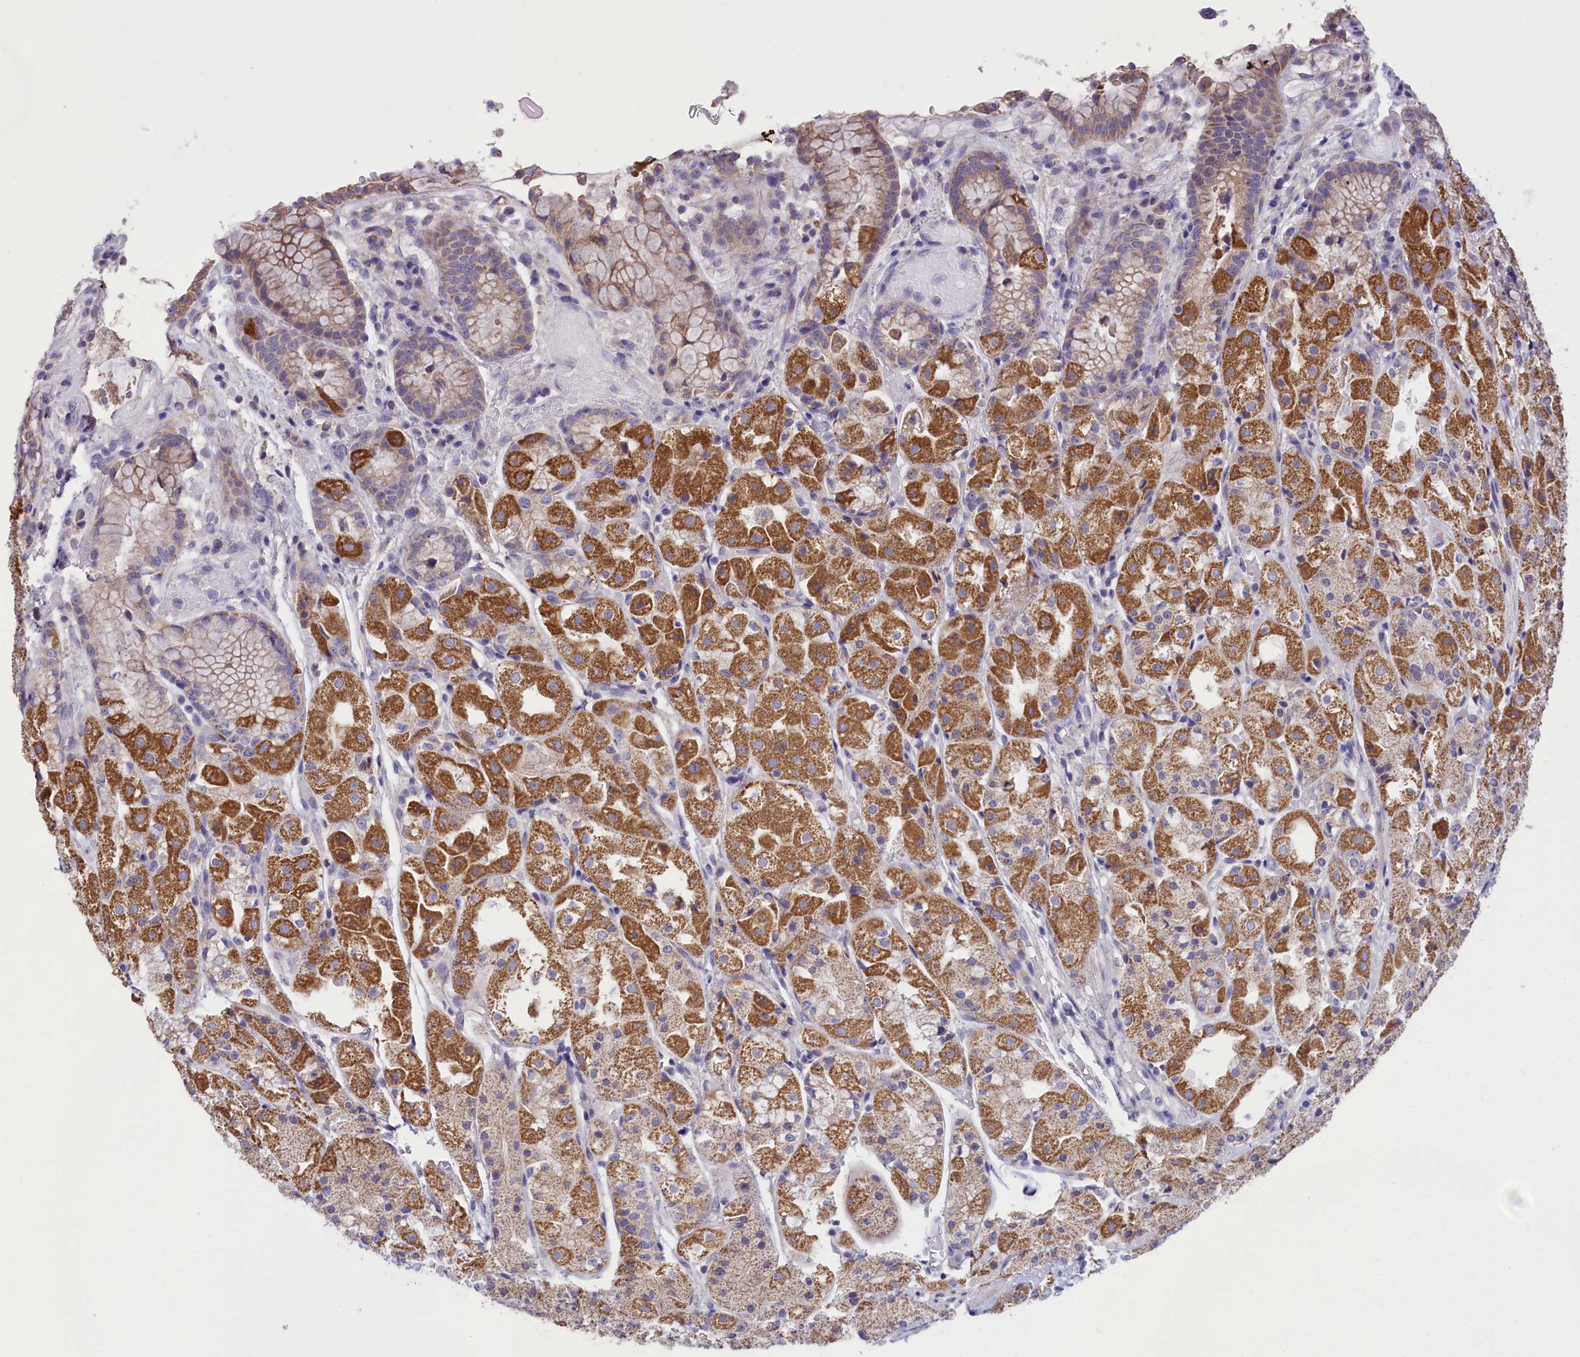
{"staining": {"intensity": "moderate", "quantity": "25%-75%", "location": "cytoplasmic/membranous"}, "tissue": "stomach", "cell_type": "Glandular cells", "image_type": "normal", "snomed": [{"axis": "morphology", "description": "Normal tissue, NOS"}, {"axis": "topography", "description": "Stomach, upper"}], "caption": "Protein positivity by IHC reveals moderate cytoplasmic/membranous expression in about 25%-75% of glandular cells in normal stomach.", "gene": "CYP2U1", "patient": {"sex": "male", "age": 72}}